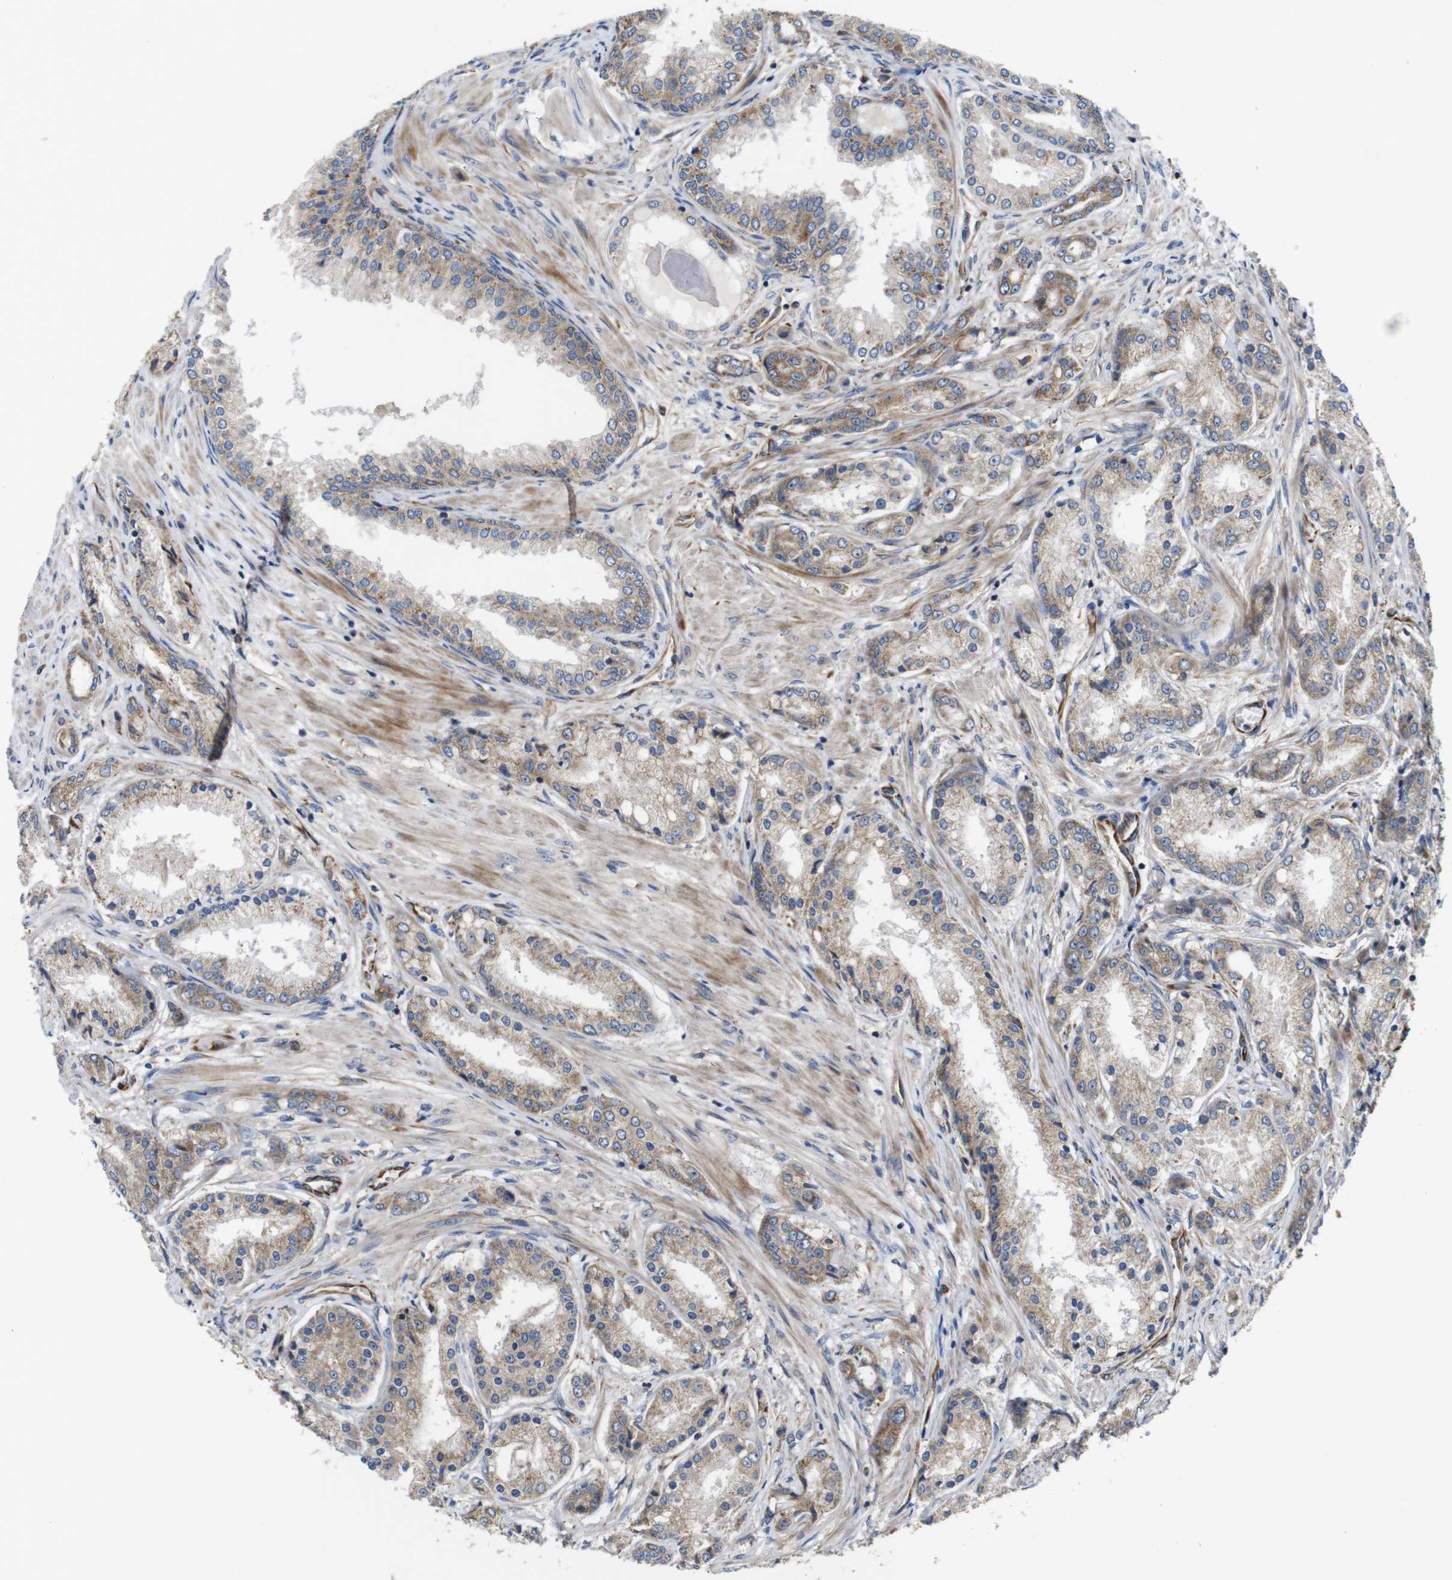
{"staining": {"intensity": "weak", "quantity": ">75%", "location": "cytoplasmic/membranous"}, "tissue": "prostate cancer", "cell_type": "Tumor cells", "image_type": "cancer", "snomed": [{"axis": "morphology", "description": "Adenocarcinoma, High grade"}, {"axis": "topography", "description": "Prostate"}], "caption": "High-magnification brightfield microscopy of high-grade adenocarcinoma (prostate) stained with DAB (3,3'-diaminobenzidine) (brown) and counterstained with hematoxylin (blue). tumor cells exhibit weak cytoplasmic/membranous staining is appreciated in about>75% of cells.", "gene": "POMK", "patient": {"sex": "male", "age": 59}}